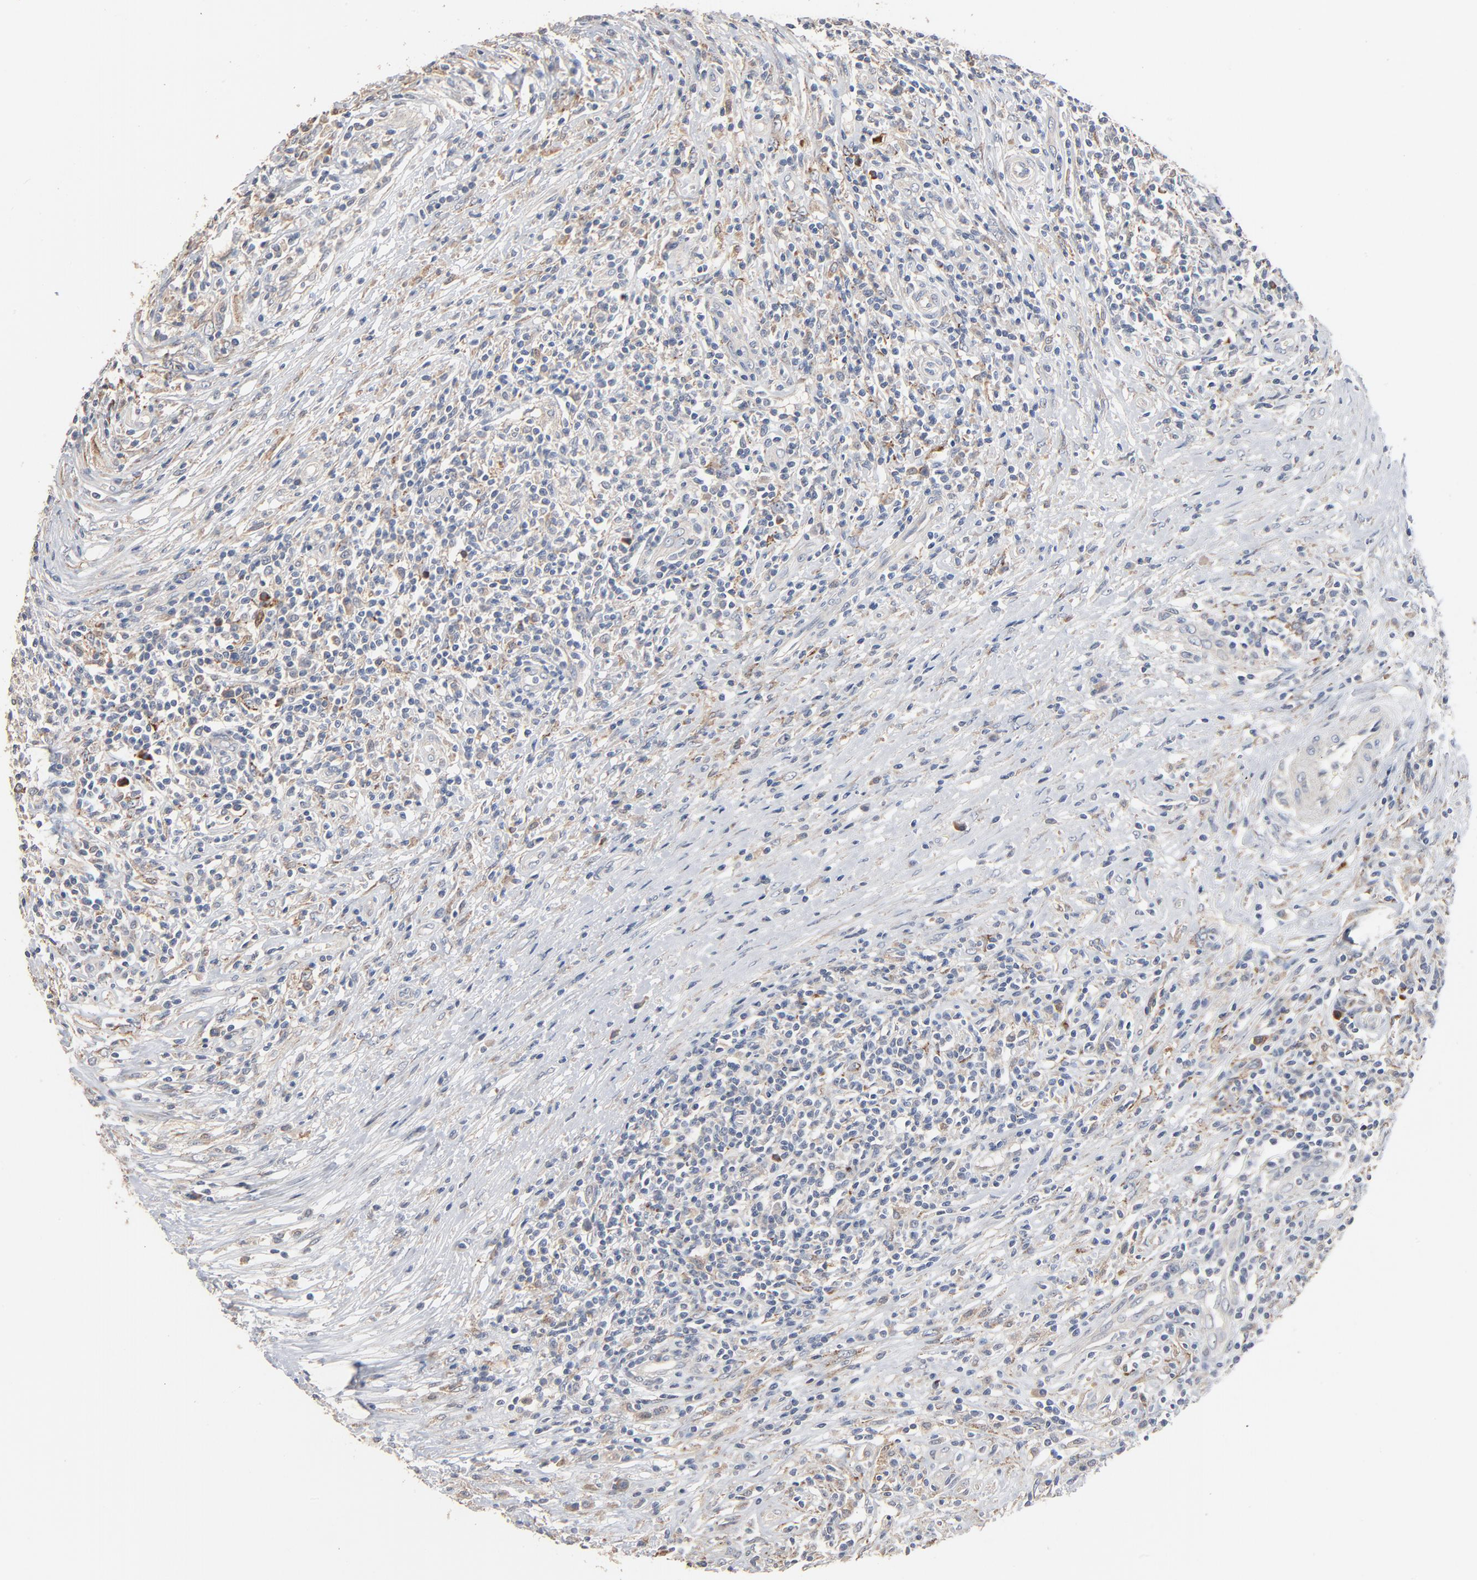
{"staining": {"intensity": "weak", "quantity": "<25%", "location": "cytoplasmic/membranous"}, "tissue": "lymphoma", "cell_type": "Tumor cells", "image_type": "cancer", "snomed": [{"axis": "morphology", "description": "Malignant lymphoma, non-Hodgkin's type, High grade"}, {"axis": "topography", "description": "Lymph node"}], "caption": "IHC of human high-grade malignant lymphoma, non-Hodgkin's type reveals no expression in tumor cells.", "gene": "ZDHHC8", "patient": {"sex": "female", "age": 84}}